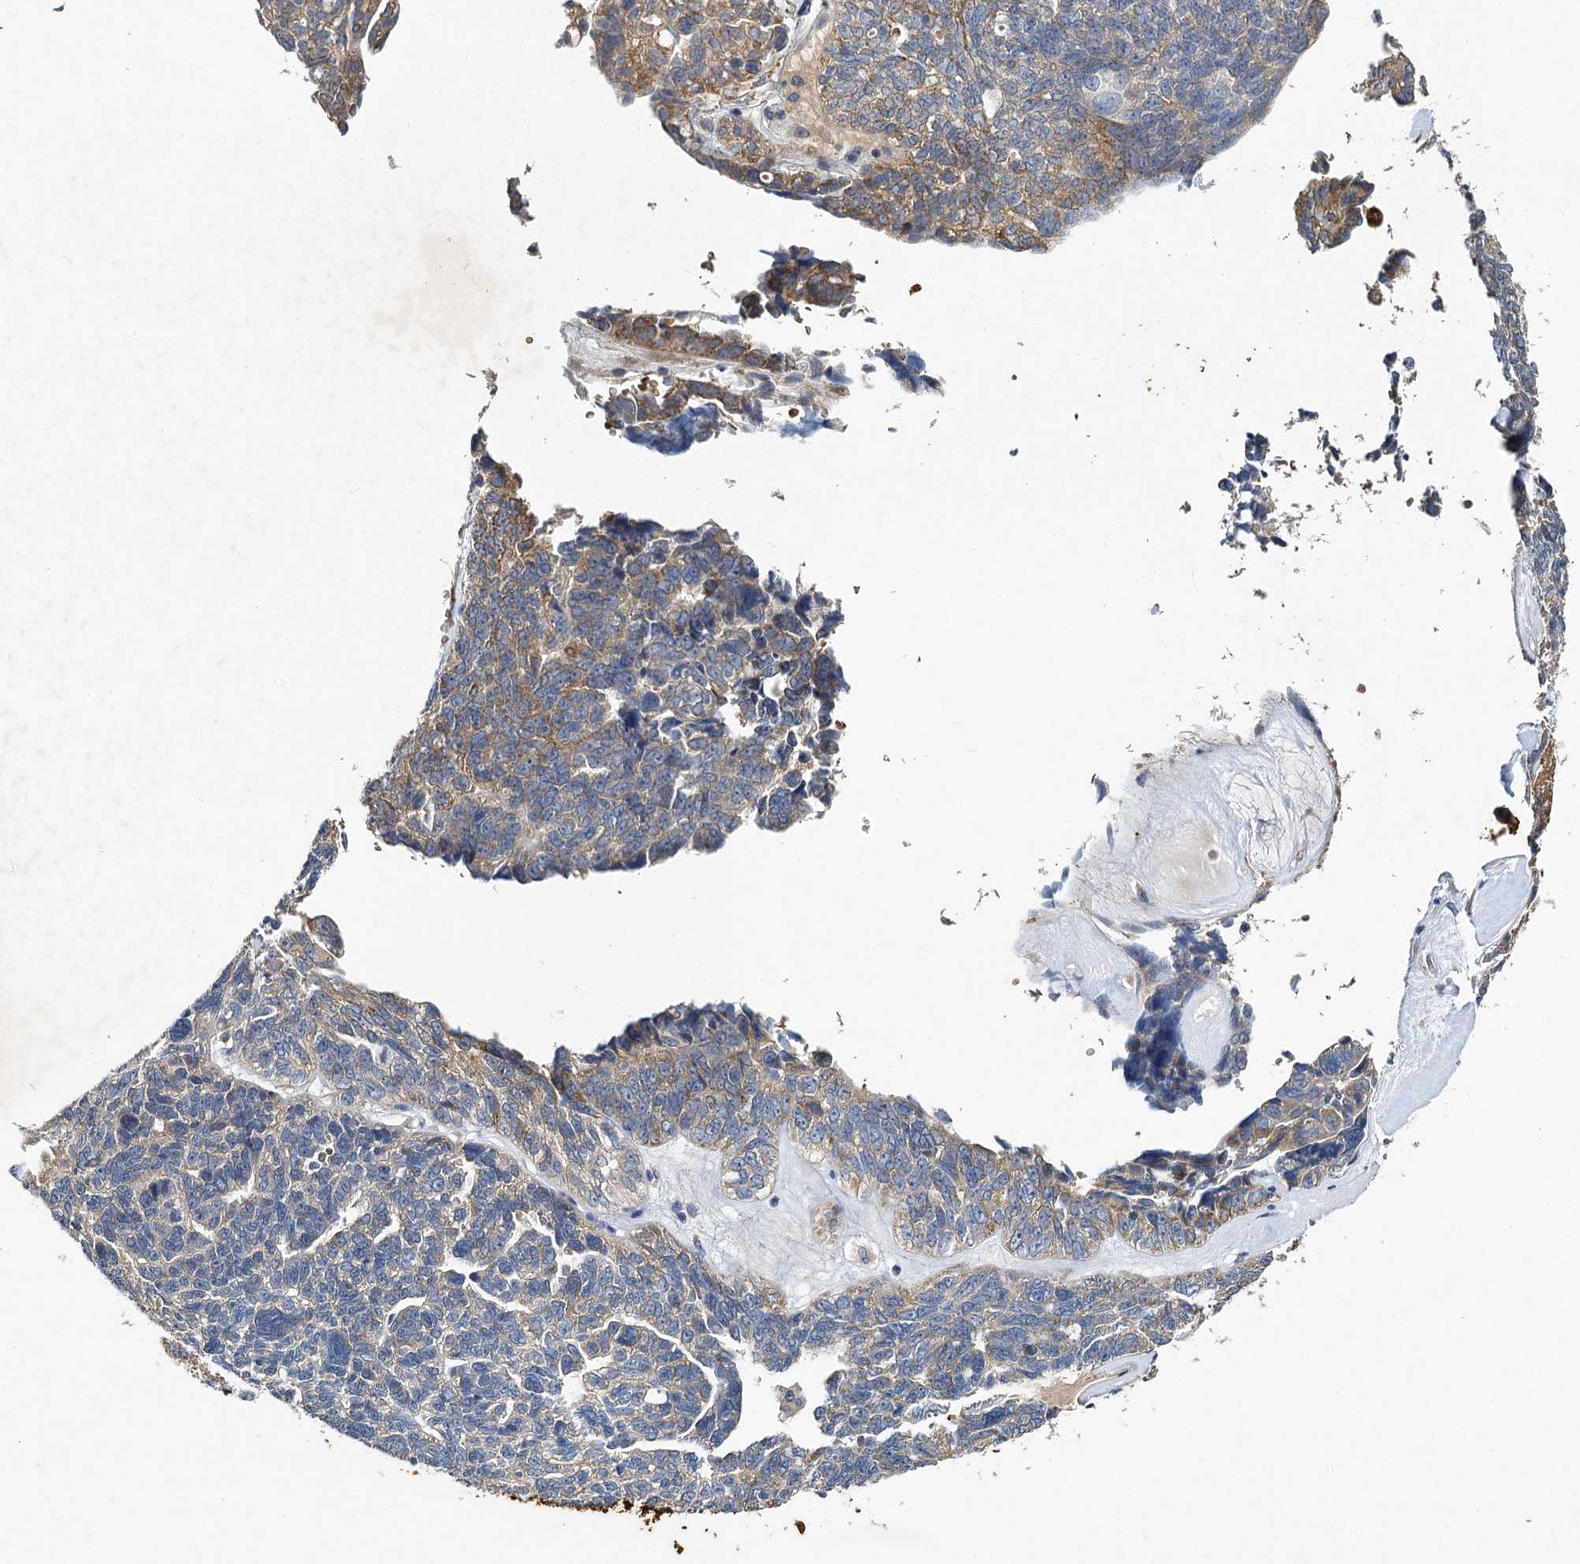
{"staining": {"intensity": "moderate", "quantity": "<25%", "location": "cytoplasmic/membranous"}, "tissue": "ovarian cancer", "cell_type": "Tumor cells", "image_type": "cancer", "snomed": [{"axis": "morphology", "description": "Cystadenocarcinoma, serous, NOS"}, {"axis": "topography", "description": "Ovary"}], "caption": "Immunohistochemistry (DAB) staining of ovarian cancer exhibits moderate cytoplasmic/membranous protein staining in about <25% of tumor cells. Immunohistochemistry stains the protein in brown and the nuclei are stained blue.", "gene": "BCS1L", "patient": {"sex": "female", "age": 79}}